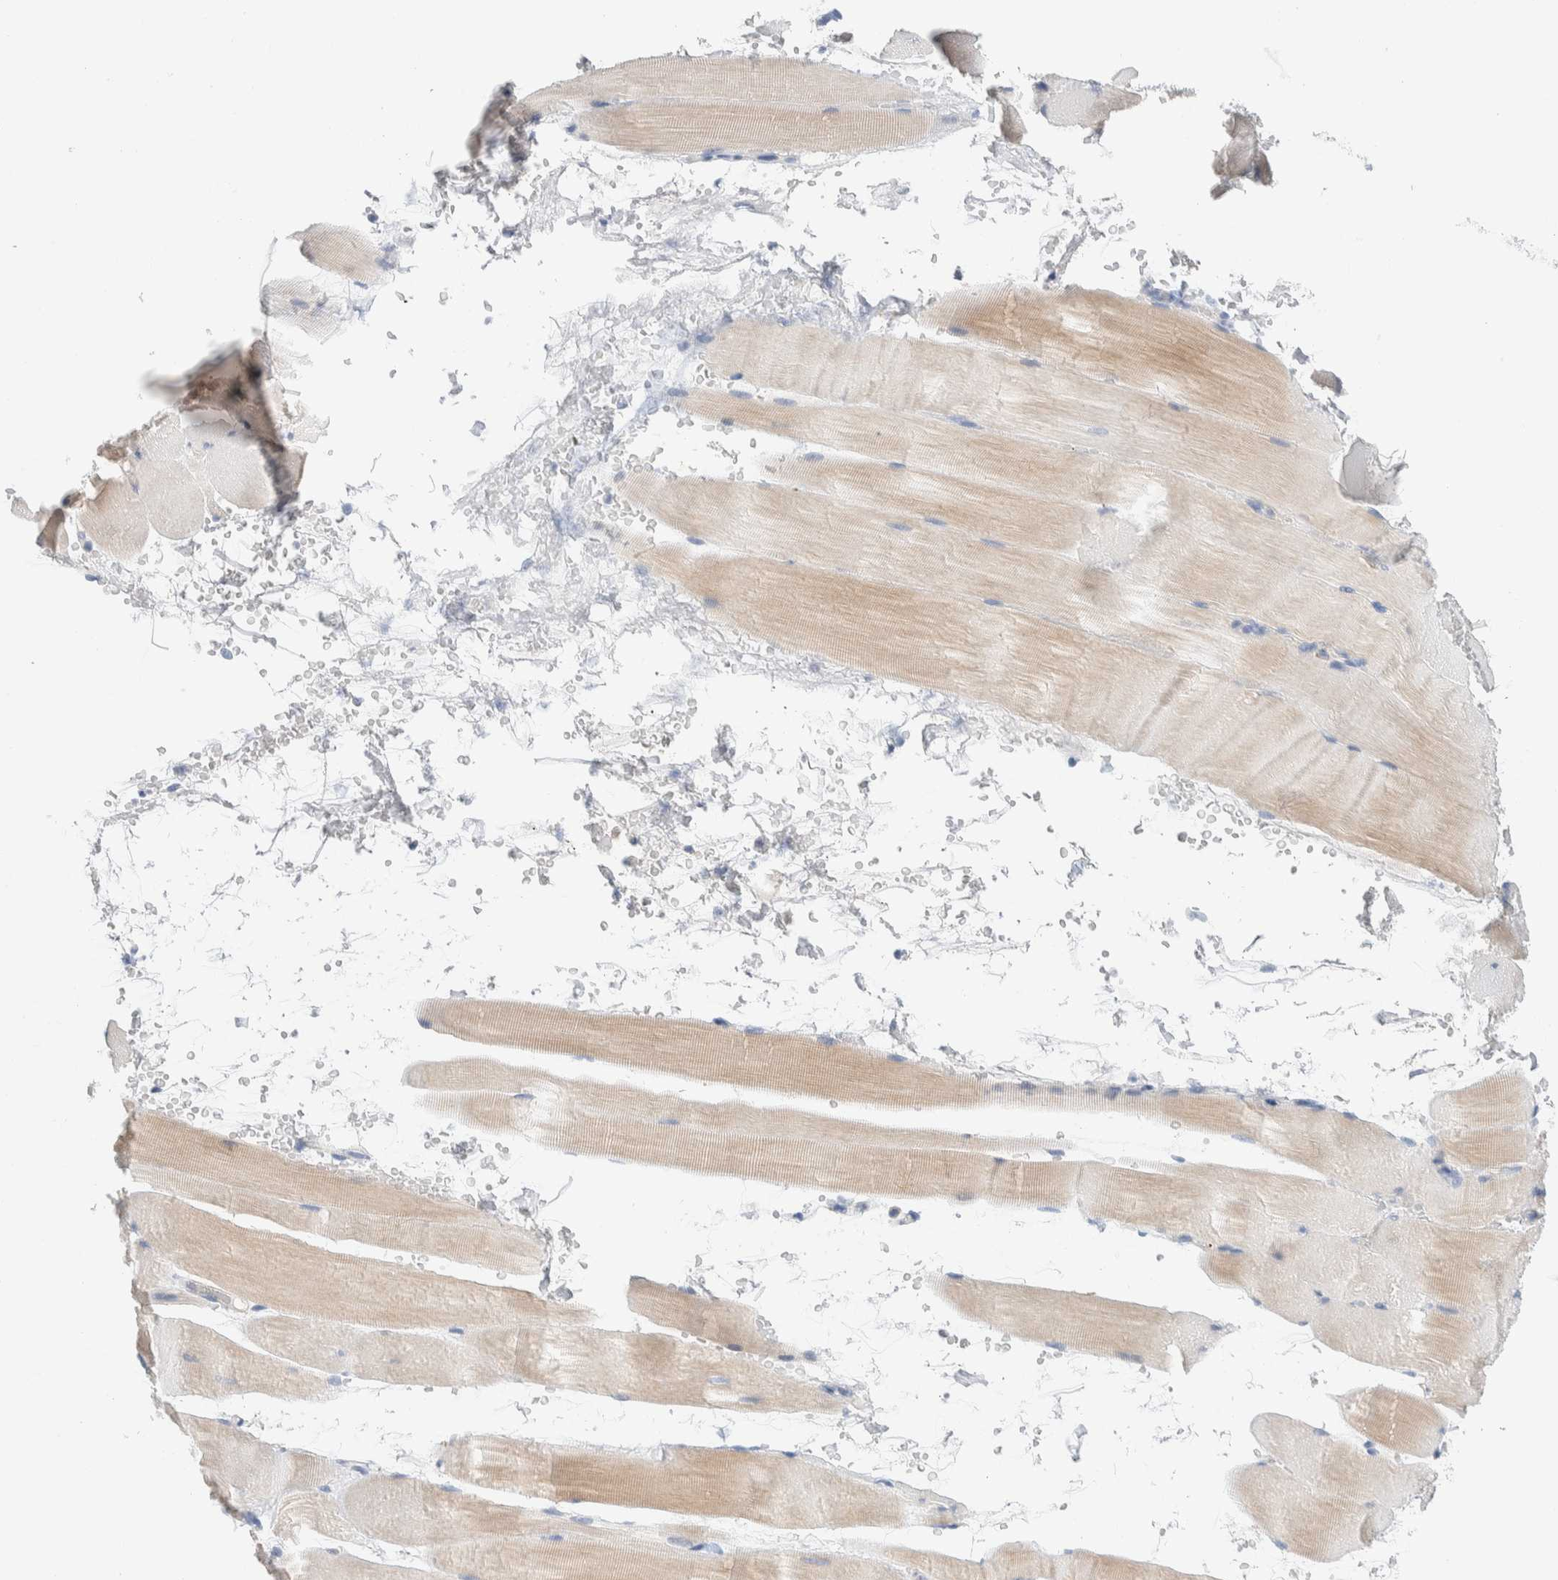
{"staining": {"intensity": "weak", "quantity": "25%-75%", "location": "cytoplasmic/membranous"}, "tissue": "skeletal muscle", "cell_type": "Myocytes", "image_type": "normal", "snomed": [{"axis": "morphology", "description": "Normal tissue, NOS"}, {"axis": "topography", "description": "Skeletal muscle"}, {"axis": "topography", "description": "Parathyroid gland"}], "caption": "Protein expression analysis of normal human skeletal muscle reveals weak cytoplasmic/membranous expression in approximately 25%-75% of myocytes.", "gene": "METRNL", "patient": {"sex": "female", "age": 37}}